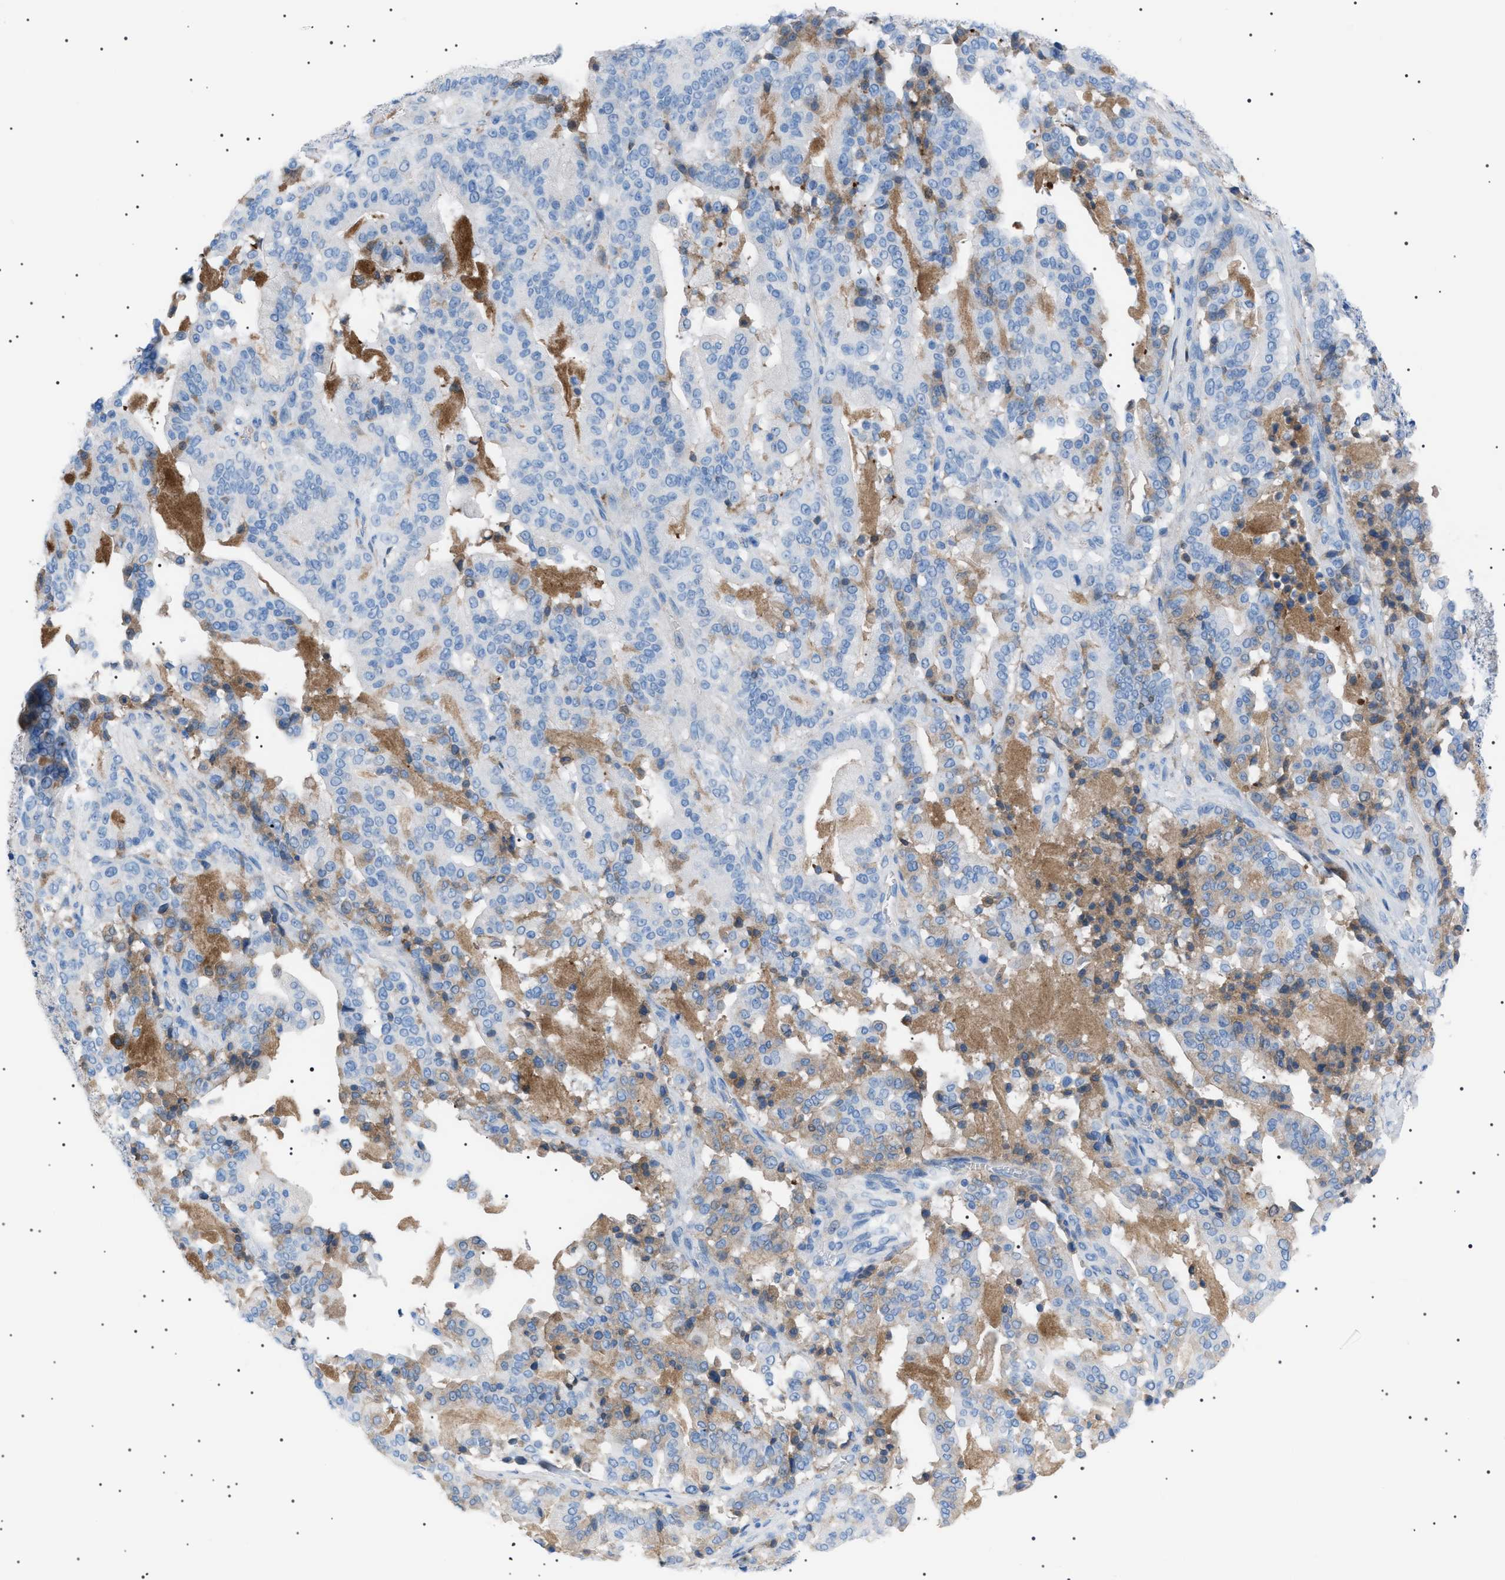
{"staining": {"intensity": "negative", "quantity": "none", "location": "none"}, "tissue": "pancreatic cancer", "cell_type": "Tumor cells", "image_type": "cancer", "snomed": [{"axis": "morphology", "description": "Adenocarcinoma, NOS"}, {"axis": "topography", "description": "Pancreas"}], "caption": "Histopathology image shows no protein positivity in tumor cells of pancreatic adenocarcinoma tissue.", "gene": "LPA", "patient": {"sex": "male", "age": 63}}